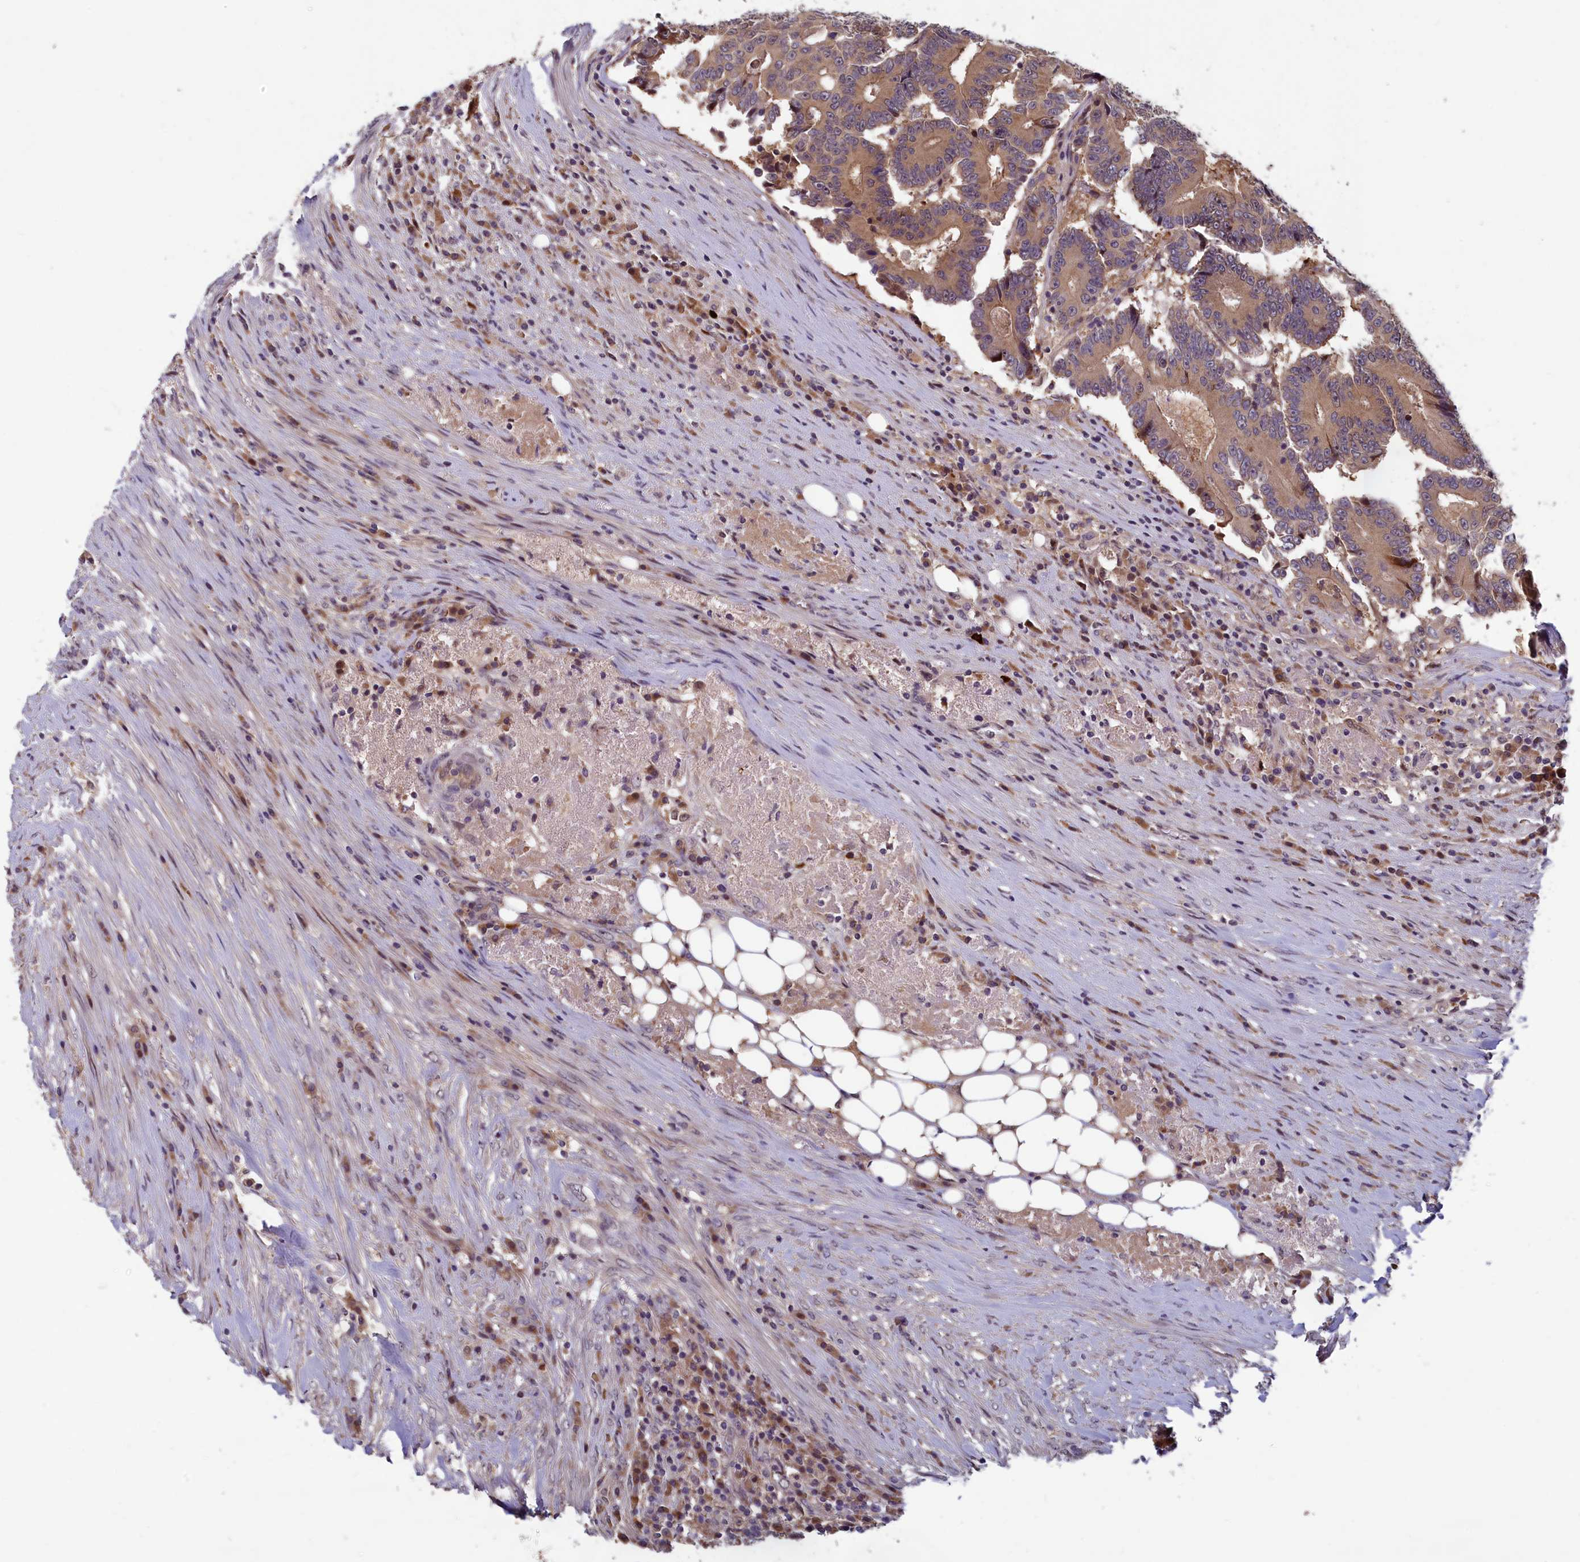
{"staining": {"intensity": "moderate", "quantity": ">75%", "location": "cytoplasmic/membranous"}, "tissue": "colorectal cancer", "cell_type": "Tumor cells", "image_type": "cancer", "snomed": [{"axis": "morphology", "description": "Adenocarcinoma, NOS"}, {"axis": "topography", "description": "Colon"}], "caption": "Protein expression analysis of human adenocarcinoma (colorectal) reveals moderate cytoplasmic/membranous positivity in approximately >75% of tumor cells.", "gene": "CCDC15", "patient": {"sex": "male", "age": 83}}